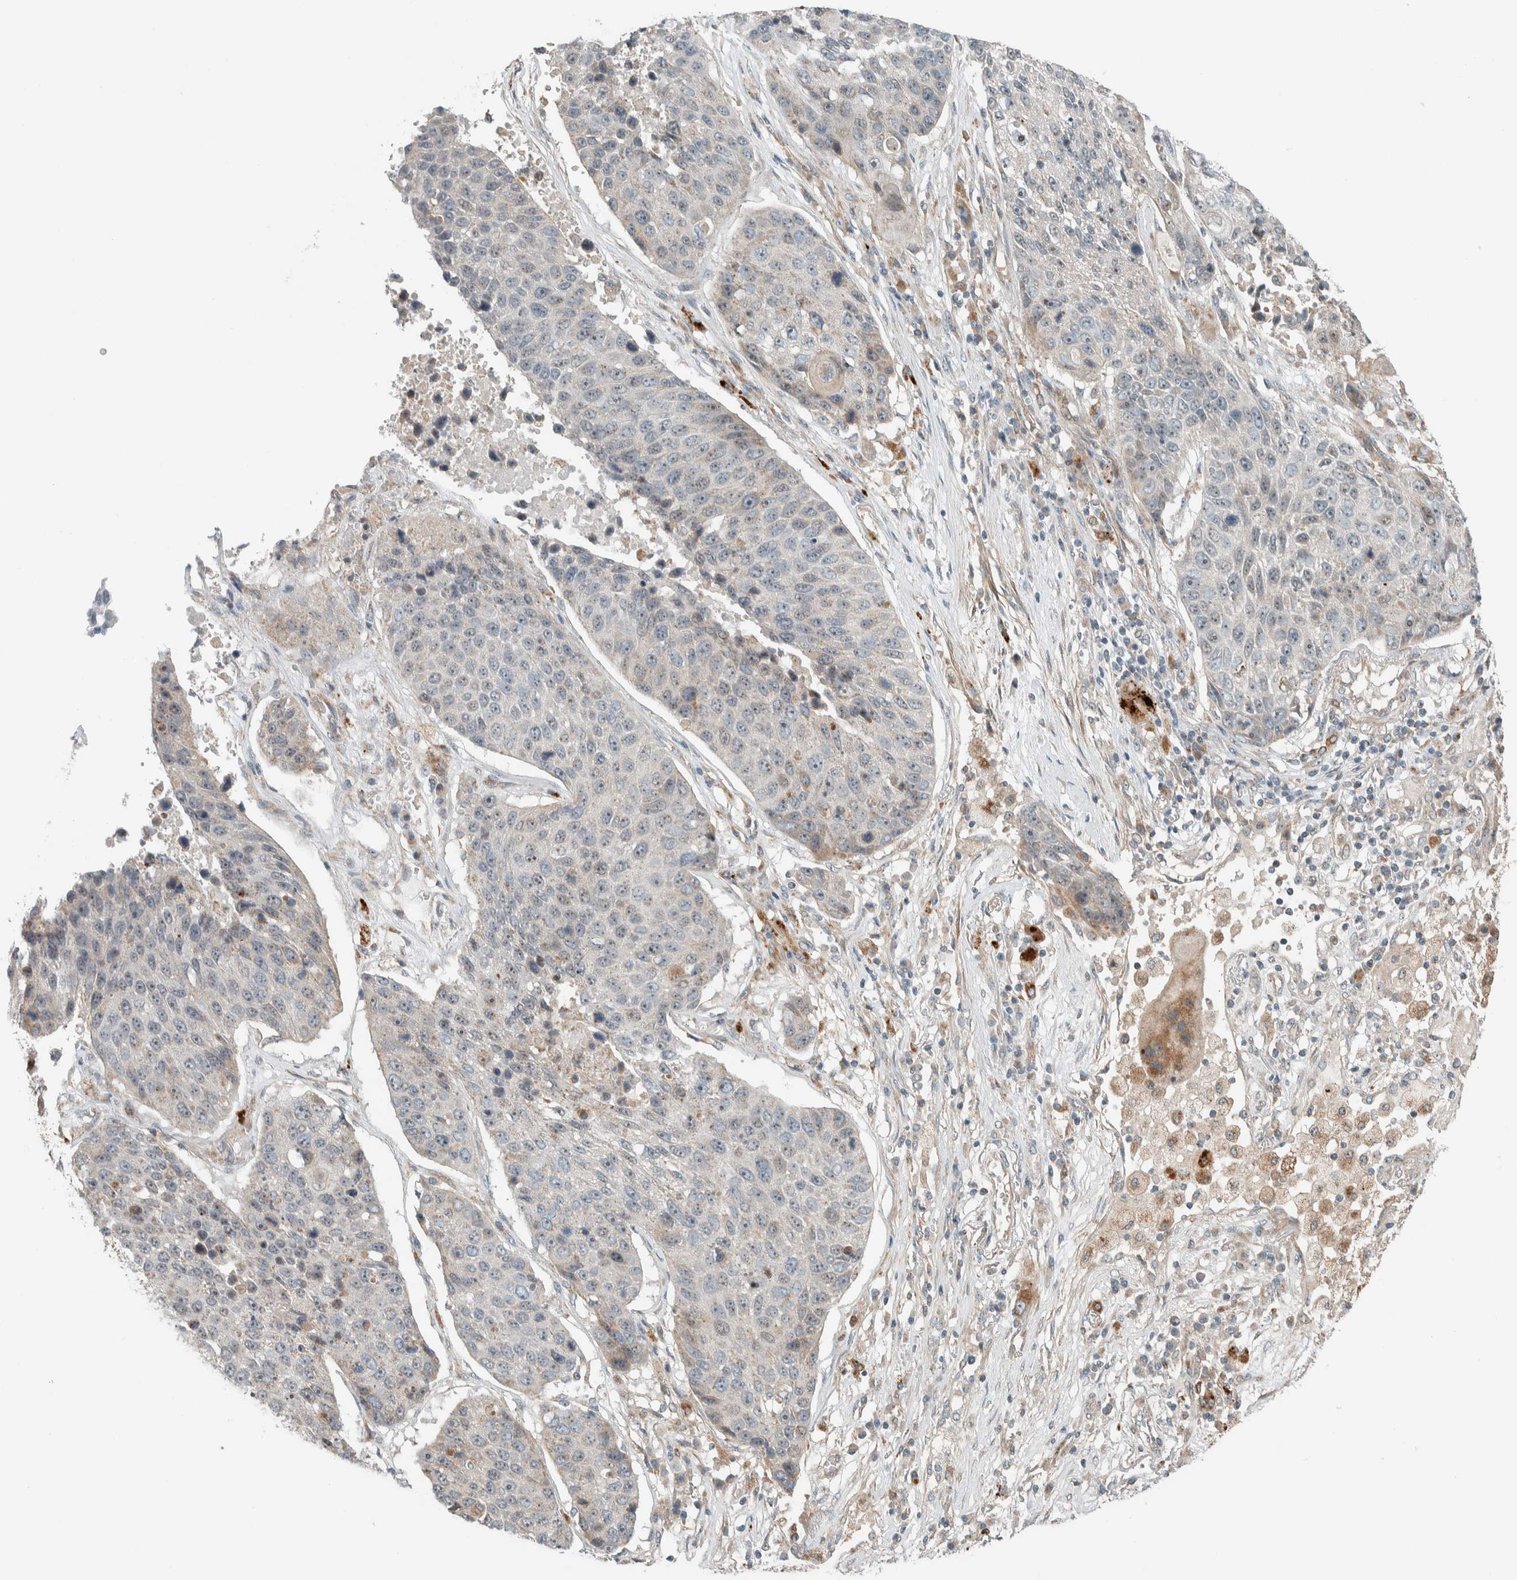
{"staining": {"intensity": "weak", "quantity": "25%-75%", "location": "nuclear"}, "tissue": "lung cancer", "cell_type": "Tumor cells", "image_type": "cancer", "snomed": [{"axis": "morphology", "description": "Squamous cell carcinoma, NOS"}, {"axis": "topography", "description": "Lung"}], "caption": "Weak nuclear protein staining is identified in approximately 25%-75% of tumor cells in lung squamous cell carcinoma.", "gene": "SLFN12L", "patient": {"sex": "male", "age": 61}}